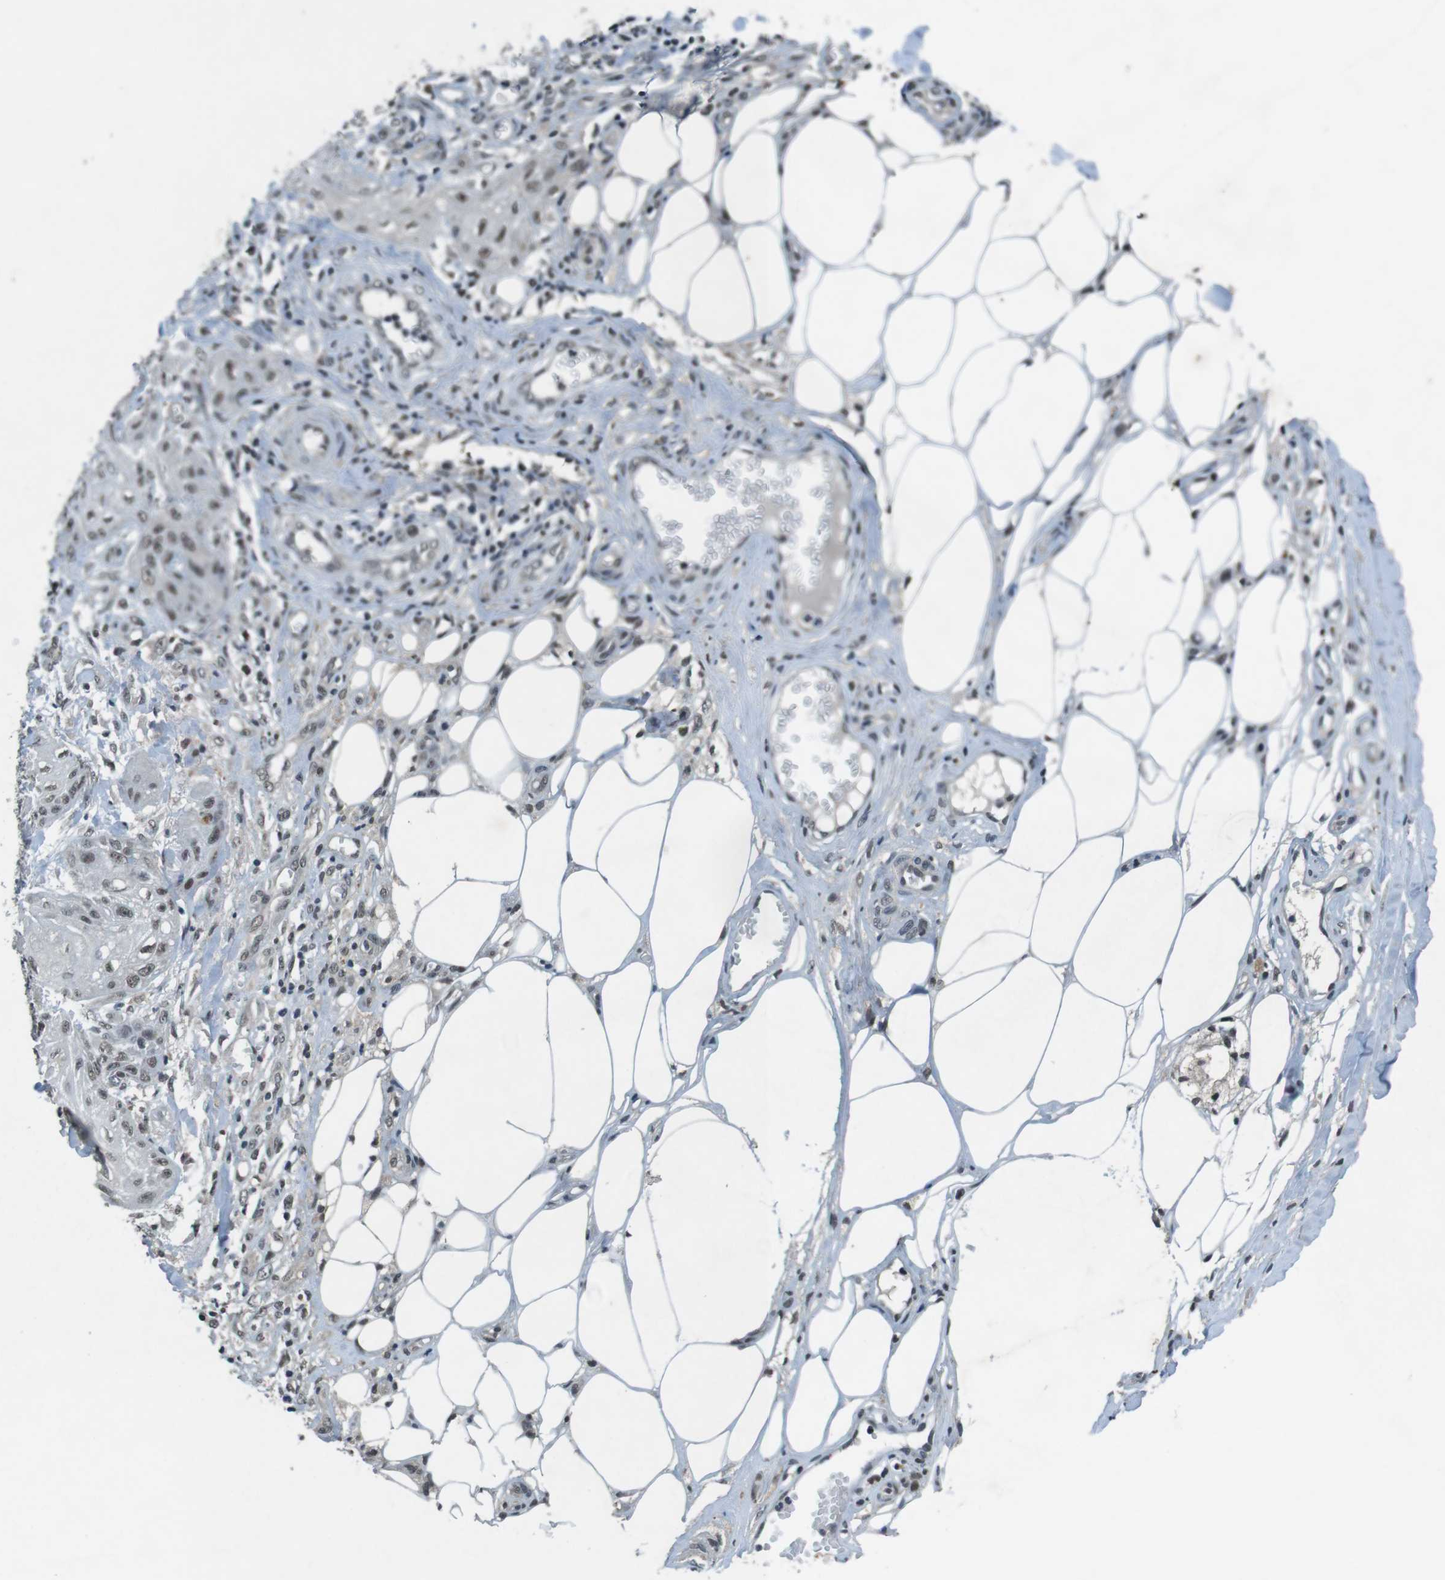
{"staining": {"intensity": "weak", "quantity": ">75%", "location": "nuclear"}, "tissue": "skin cancer", "cell_type": "Tumor cells", "image_type": "cancer", "snomed": [{"axis": "morphology", "description": "Squamous cell carcinoma, NOS"}, {"axis": "topography", "description": "Skin"}], "caption": "Brown immunohistochemical staining in skin squamous cell carcinoma reveals weak nuclear expression in approximately >75% of tumor cells.", "gene": "USP7", "patient": {"sex": "male", "age": 74}}